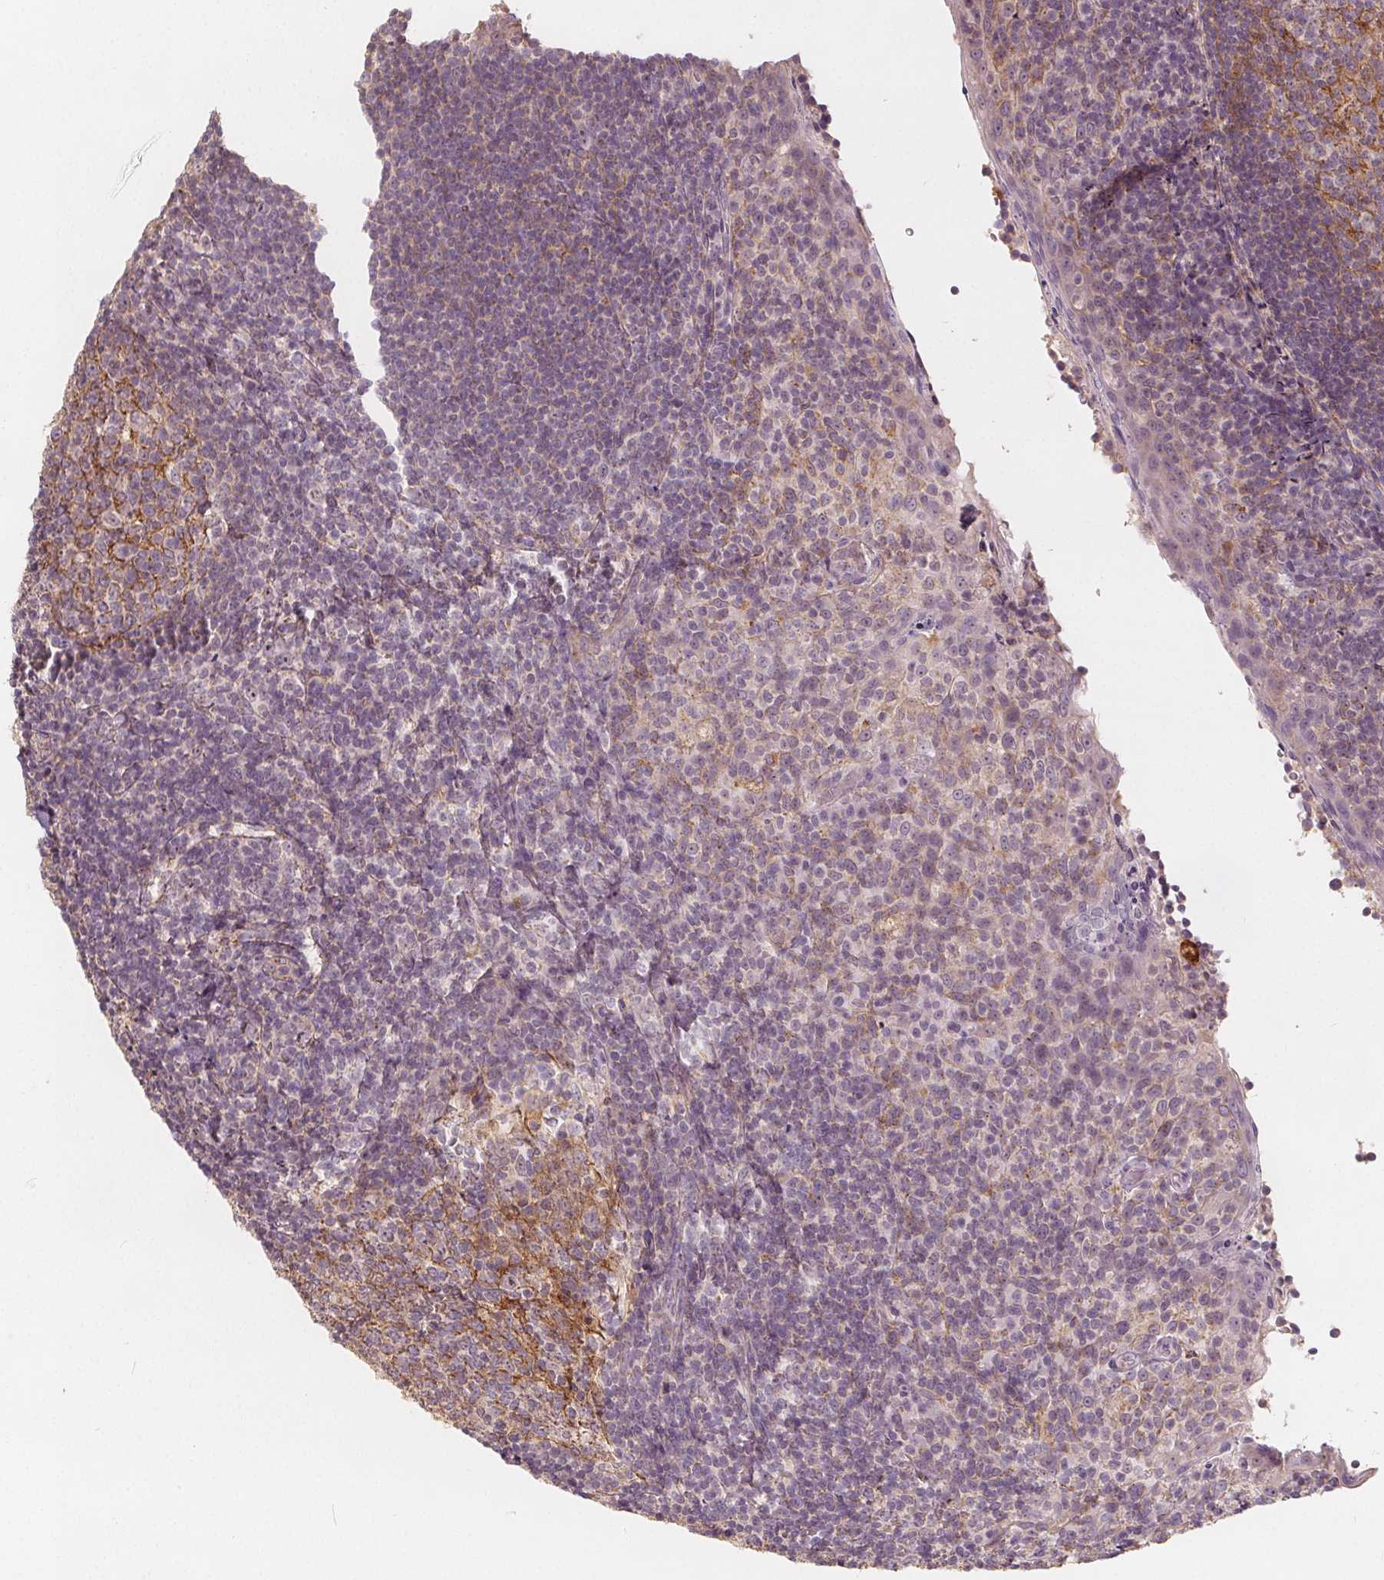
{"staining": {"intensity": "moderate", "quantity": "25%-75%", "location": "cytoplasmic/membranous"}, "tissue": "tonsil", "cell_type": "Germinal center cells", "image_type": "normal", "snomed": [{"axis": "morphology", "description": "Normal tissue, NOS"}, {"axis": "topography", "description": "Tonsil"}], "caption": "Tonsil stained with a brown dye demonstrates moderate cytoplasmic/membranous positive expression in approximately 25%-75% of germinal center cells.", "gene": "DRC3", "patient": {"sex": "female", "age": 10}}